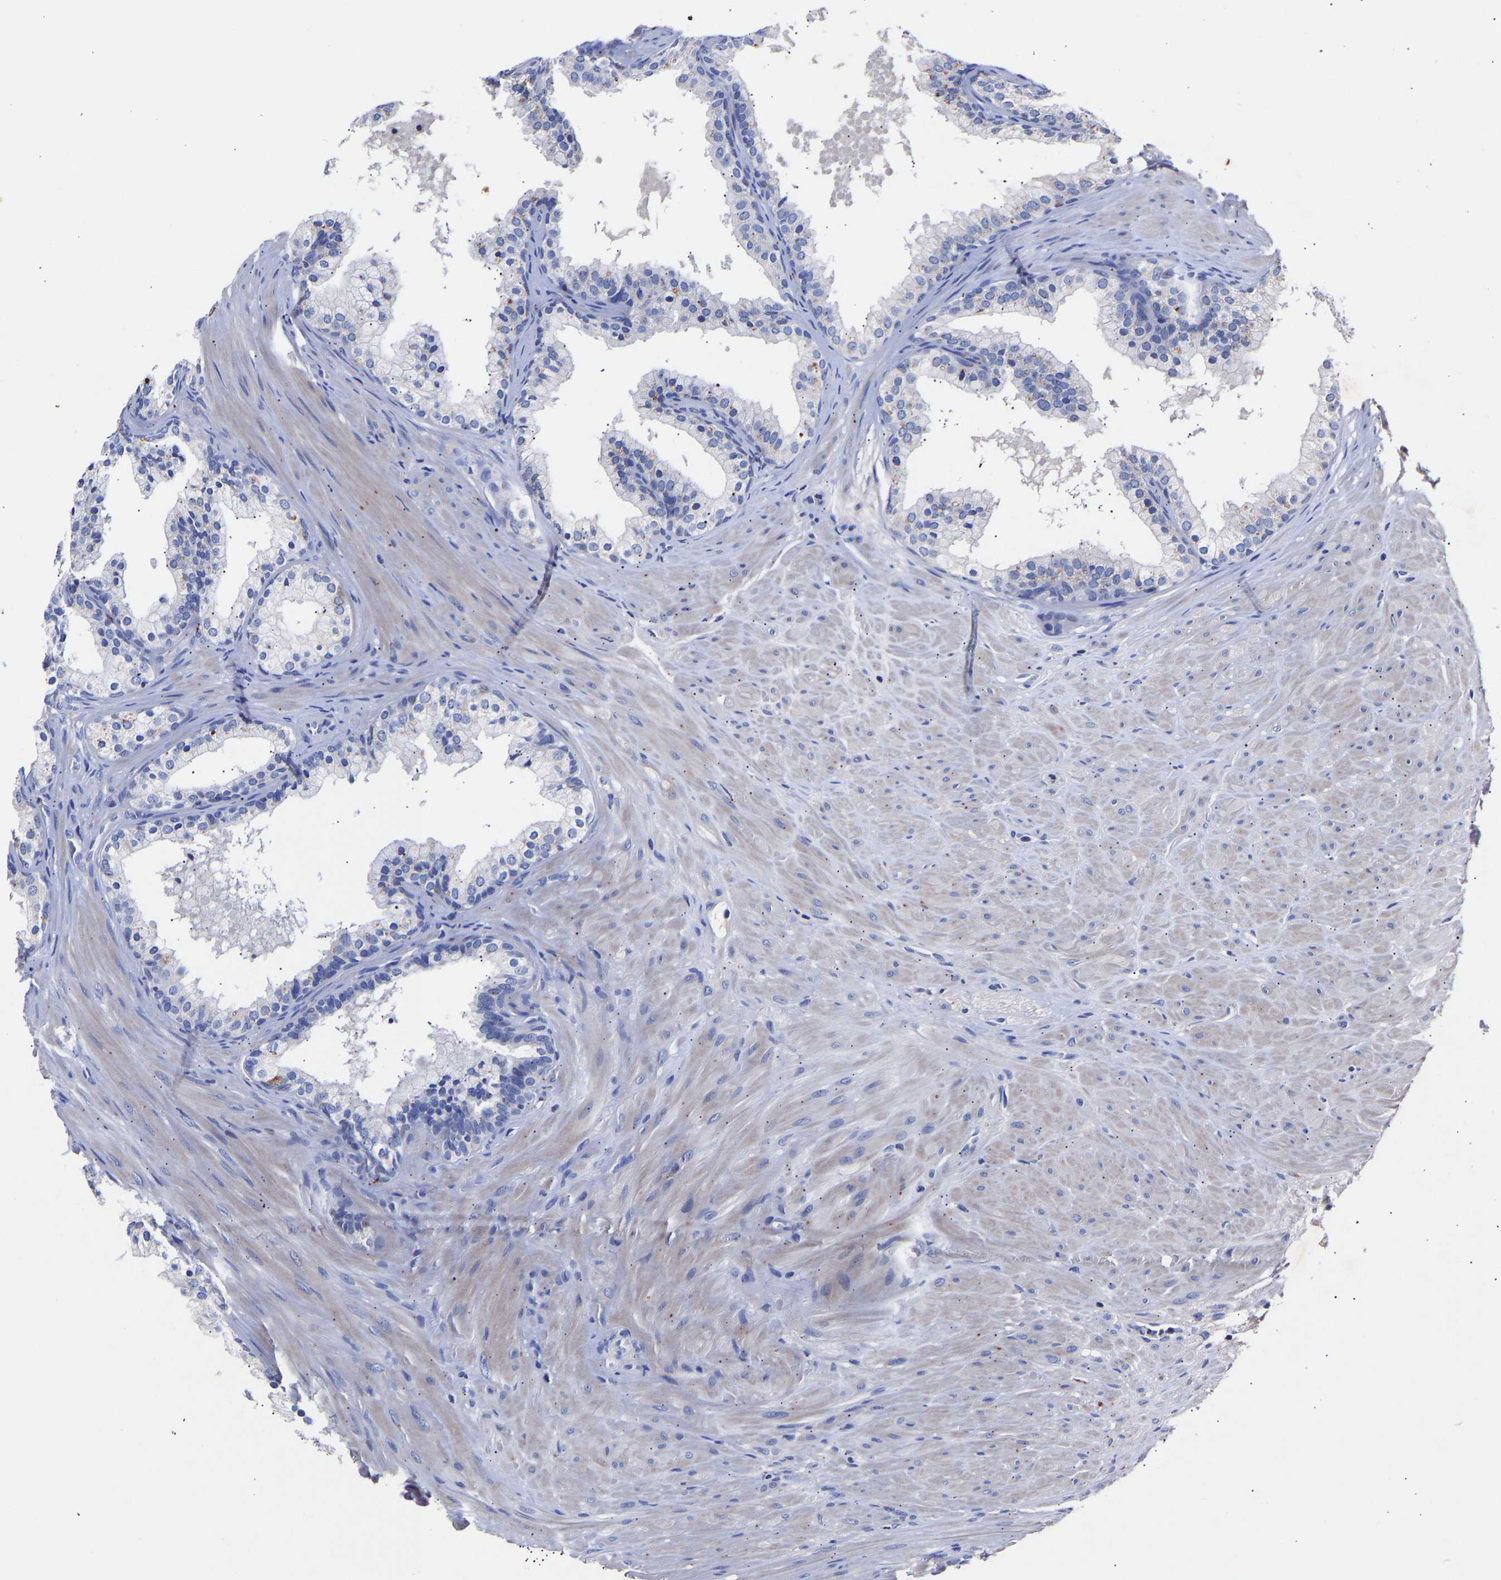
{"staining": {"intensity": "negative", "quantity": "none", "location": "none"}, "tissue": "prostate cancer", "cell_type": "Tumor cells", "image_type": "cancer", "snomed": [{"axis": "morphology", "description": "Adenocarcinoma, Low grade"}, {"axis": "topography", "description": "Prostate"}], "caption": "DAB immunohistochemical staining of adenocarcinoma (low-grade) (prostate) exhibits no significant staining in tumor cells. The staining is performed using DAB (3,3'-diaminobenzidine) brown chromogen with nuclei counter-stained in using hematoxylin.", "gene": "SEM1", "patient": {"sex": "male", "age": 69}}